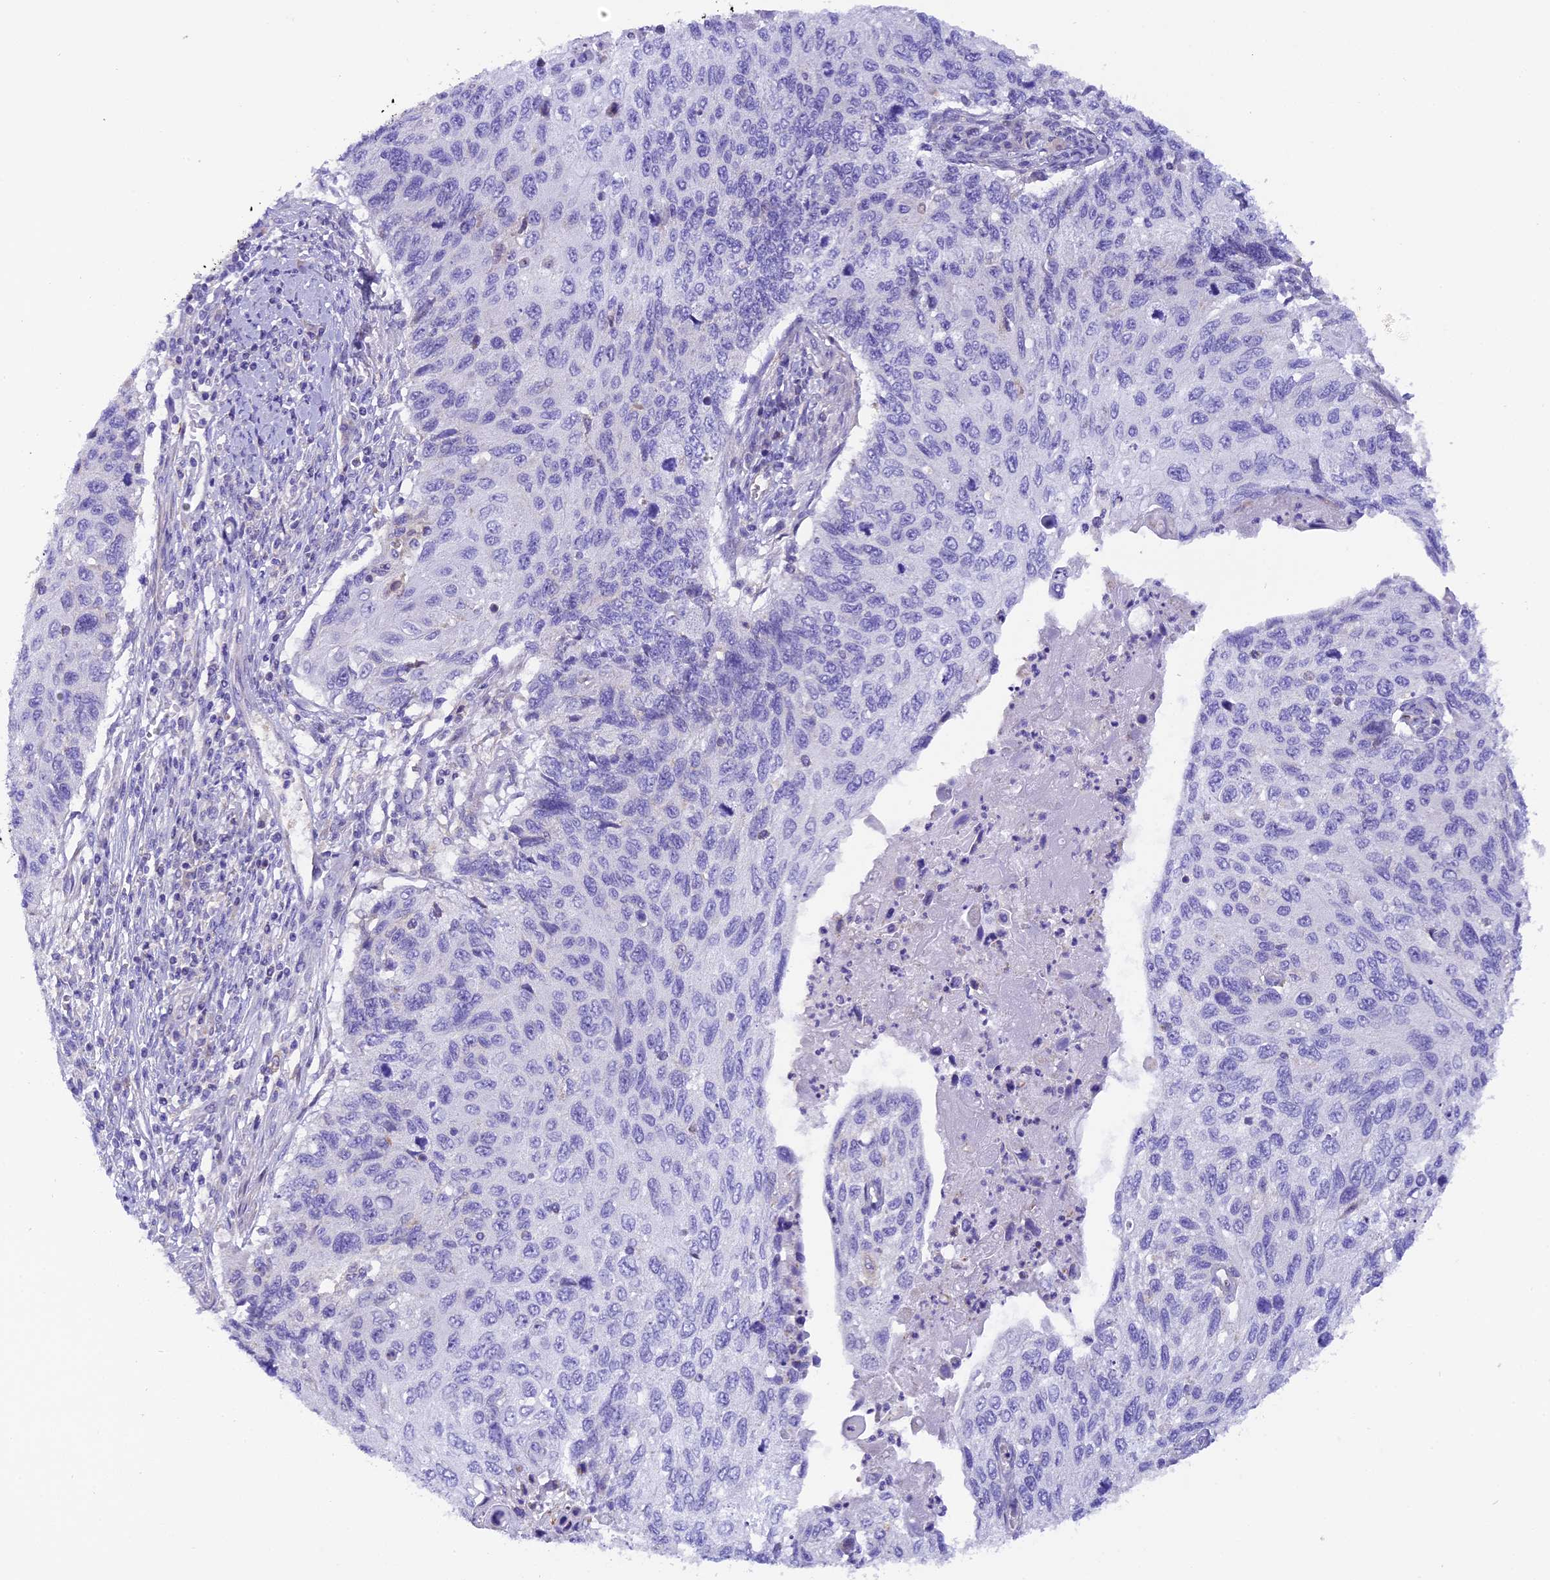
{"staining": {"intensity": "negative", "quantity": "none", "location": "none"}, "tissue": "cervical cancer", "cell_type": "Tumor cells", "image_type": "cancer", "snomed": [{"axis": "morphology", "description": "Squamous cell carcinoma, NOS"}, {"axis": "topography", "description": "Cervix"}], "caption": "A photomicrograph of human cervical squamous cell carcinoma is negative for staining in tumor cells. The staining was performed using DAB (3,3'-diaminobenzidine) to visualize the protein expression in brown, while the nuclei were stained in blue with hematoxylin (Magnification: 20x).", "gene": "COL6A5", "patient": {"sex": "female", "age": 70}}